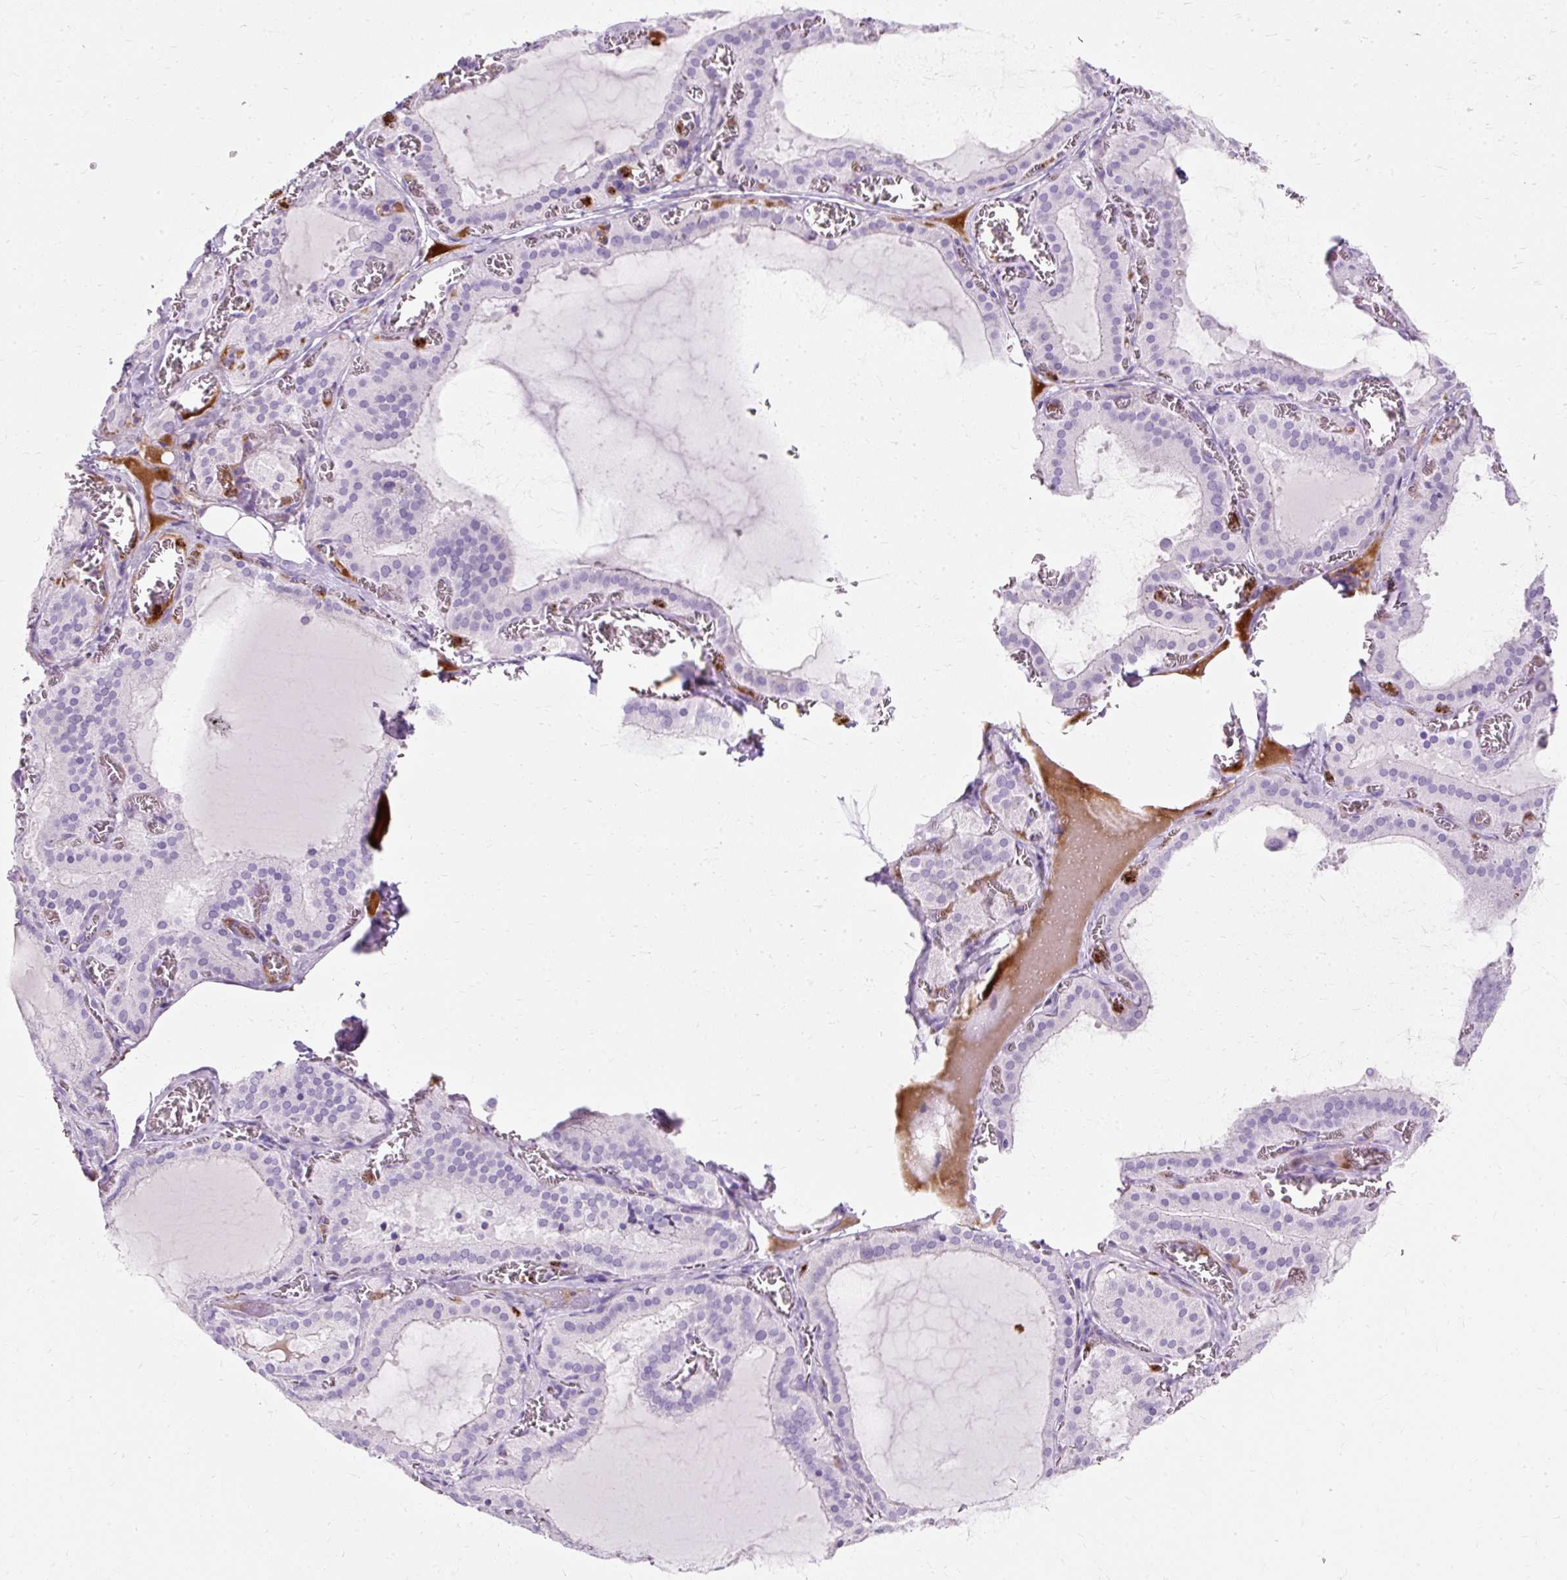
{"staining": {"intensity": "negative", "quantity": "none", "location": "none"}, "tissue": "thyroid gland", "cell_type": "Glandular cells", "image_type": "normal", "snomed": [{"axis": "morphology", "description": "Normal tissue, NOS"}, {"axis": "topography", "description": "Thyroid gland"}], "caption": "Immunohistochemistry of benign human thyroid gland exhibits no expression in glandular cells.", "gene": "DEFA1B", "patient": {"sex": "female", "age": 30}}